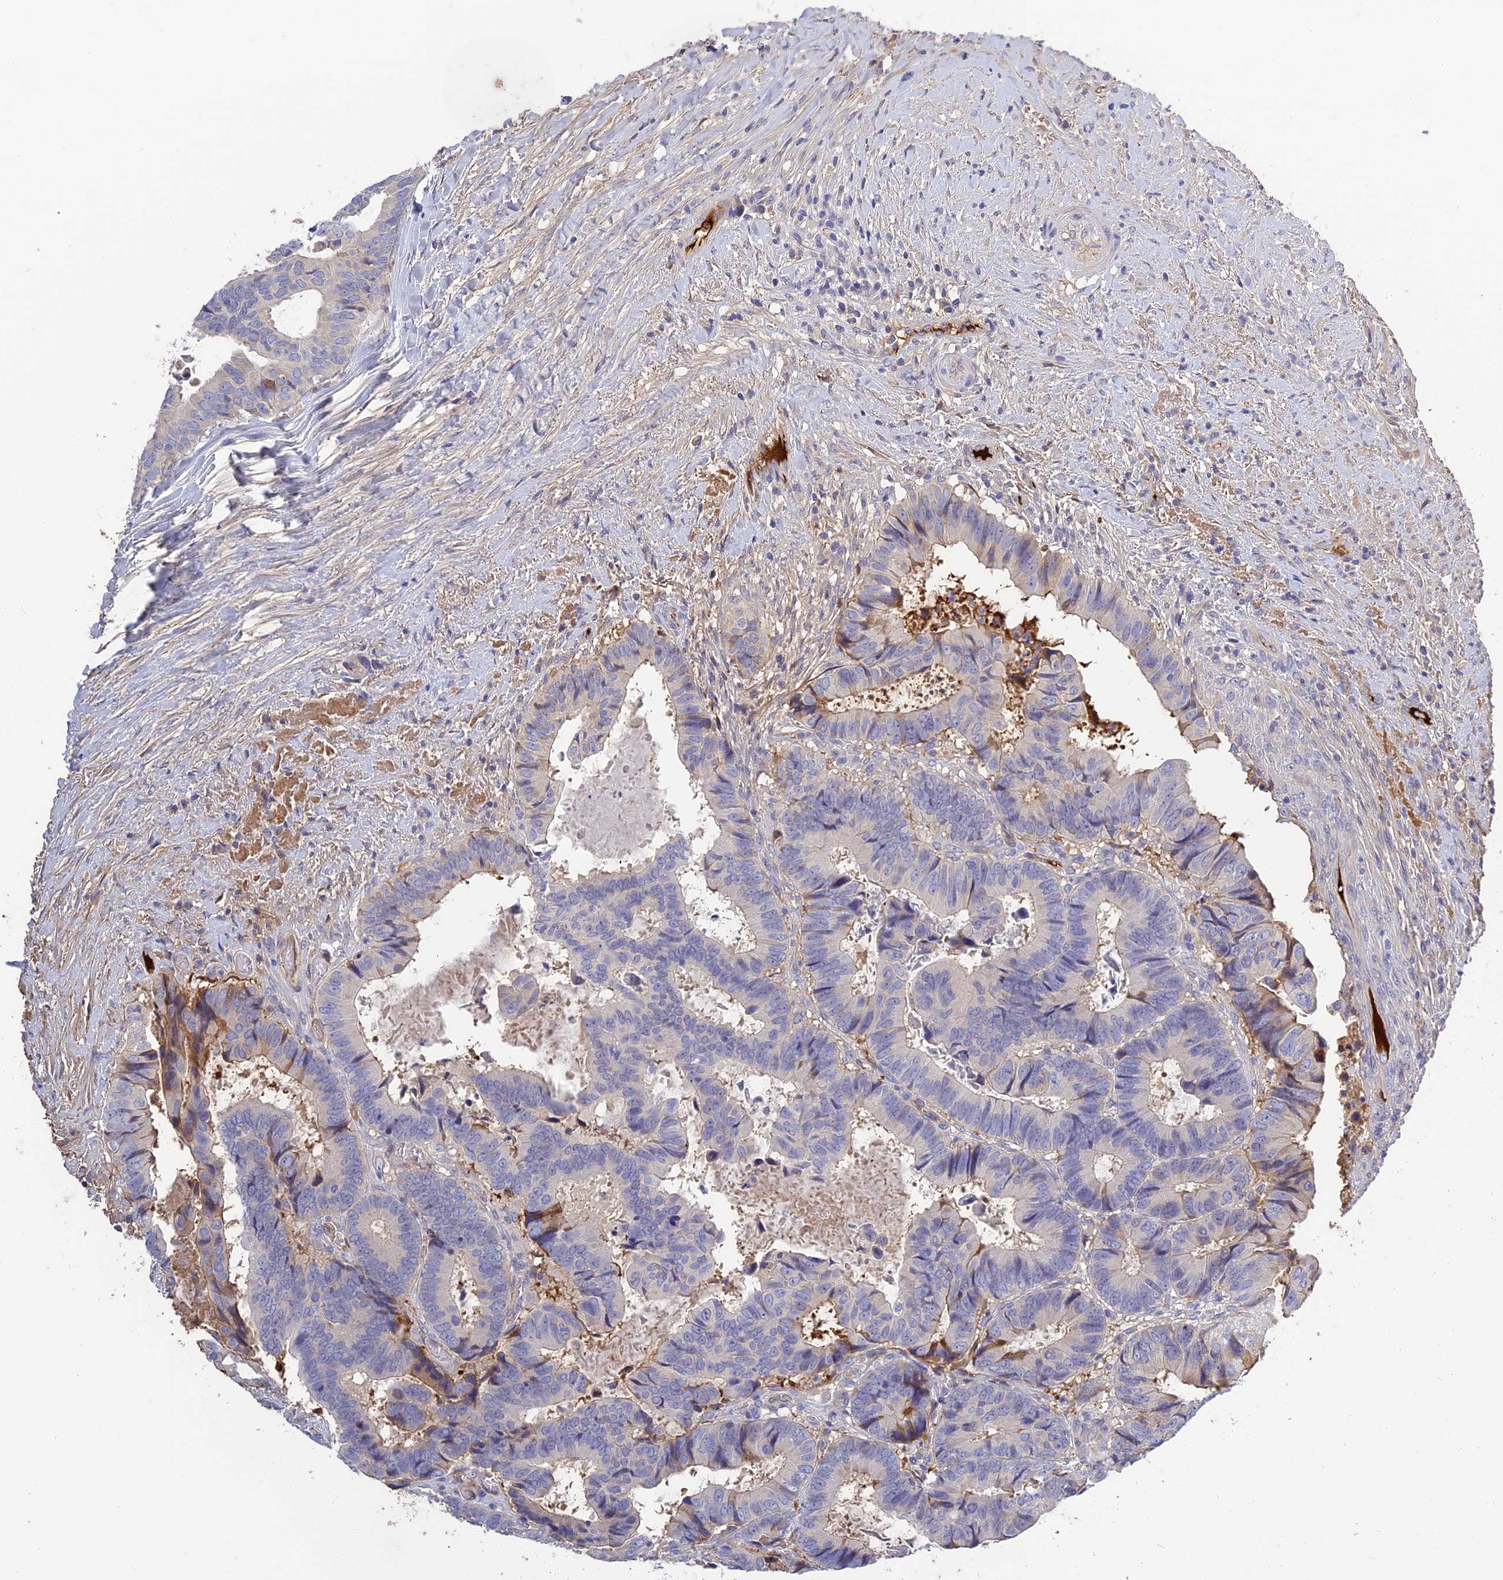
{"staining": {"intensity": "moderate", "quantity": "<25%", "location": "cytoplasmic/membranous"}, "tissue": "colorectal cancer", "cell_type": "Tumor cells", "image_type": "cancer", "snomed": [{"axis": "morphology", "description": "Adenocarcinoma, NOS"}, {"axis": "topography", "description": "Colon"}], "caption": "Colorectal cancer stained with IHC displays moderate cytoplasmic/membranous expression in approximately <25% of tumor cells. The staining is performed using DAB (3,3'-diaminobenzidine) brown chromogen to label protein expression. The nuclei are counter-stained blue using hematoxylin.", "gene": "PZP", "patient": {"sex": "male", "age": 85}}